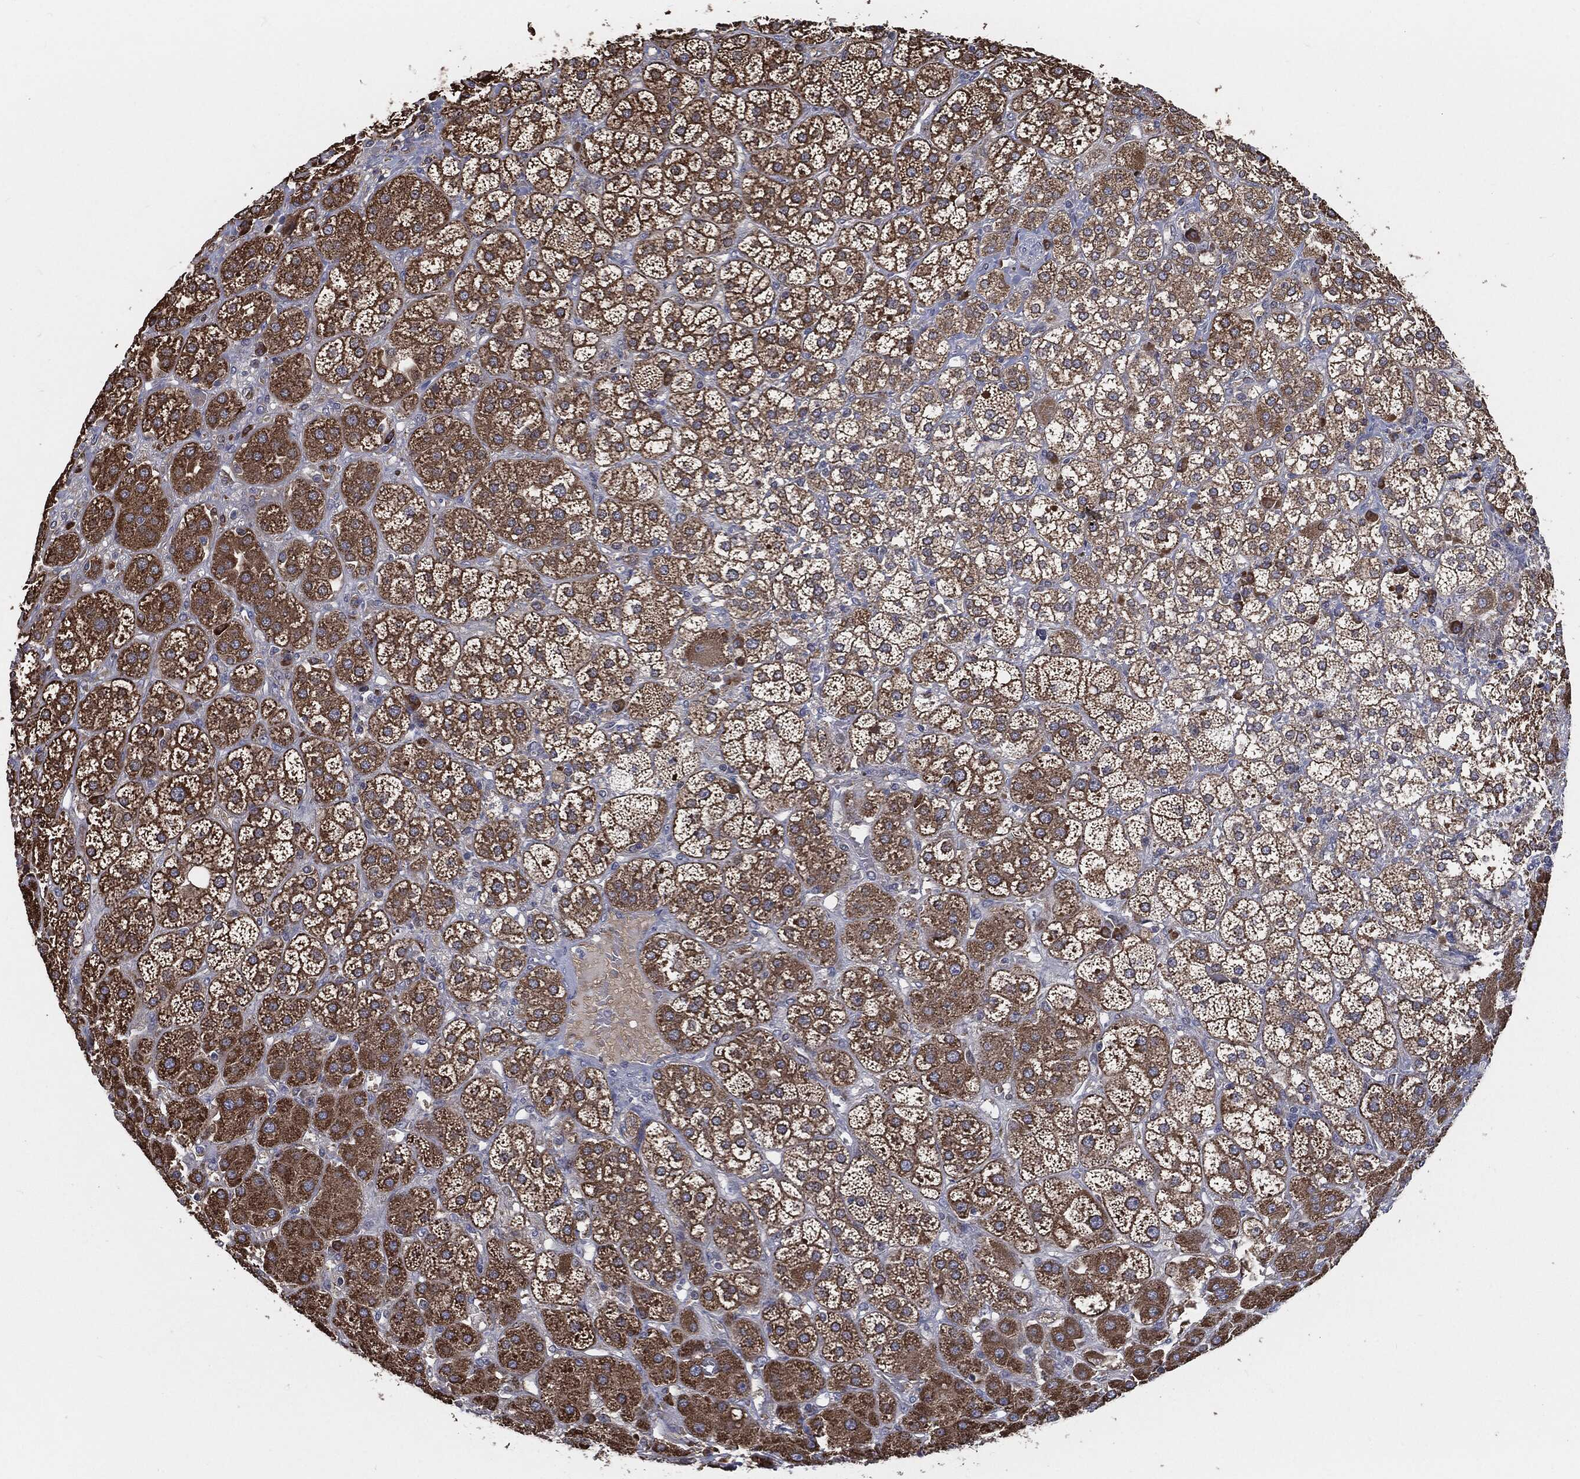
{"staining": {"intensity": "moderate", "quantity": ">75%", "location": "cytoplasmic/membranous"}, "tissue": "adrenal gland", "cell_type": "Glandular cells", "image_type": "normal", "snomed": [{"axis": "morphology", "description": "Normal tissue, NOS"}, {"axis": "topography", "description": "Adrenal gland"}], "caption": "Adrenal gland was stained to show a protein in brown. There is medium levels of moderate cytoplasmic/membranous staining in approximately >75% of glandular cells. The staining was performed using DAB to visualize the protein expression in brown, while the nuclei were stained in blue with hematoxylin (Magnification: 20x).", "gene": "PRDX4", "patient": {"sex": "male", "age": 70}}